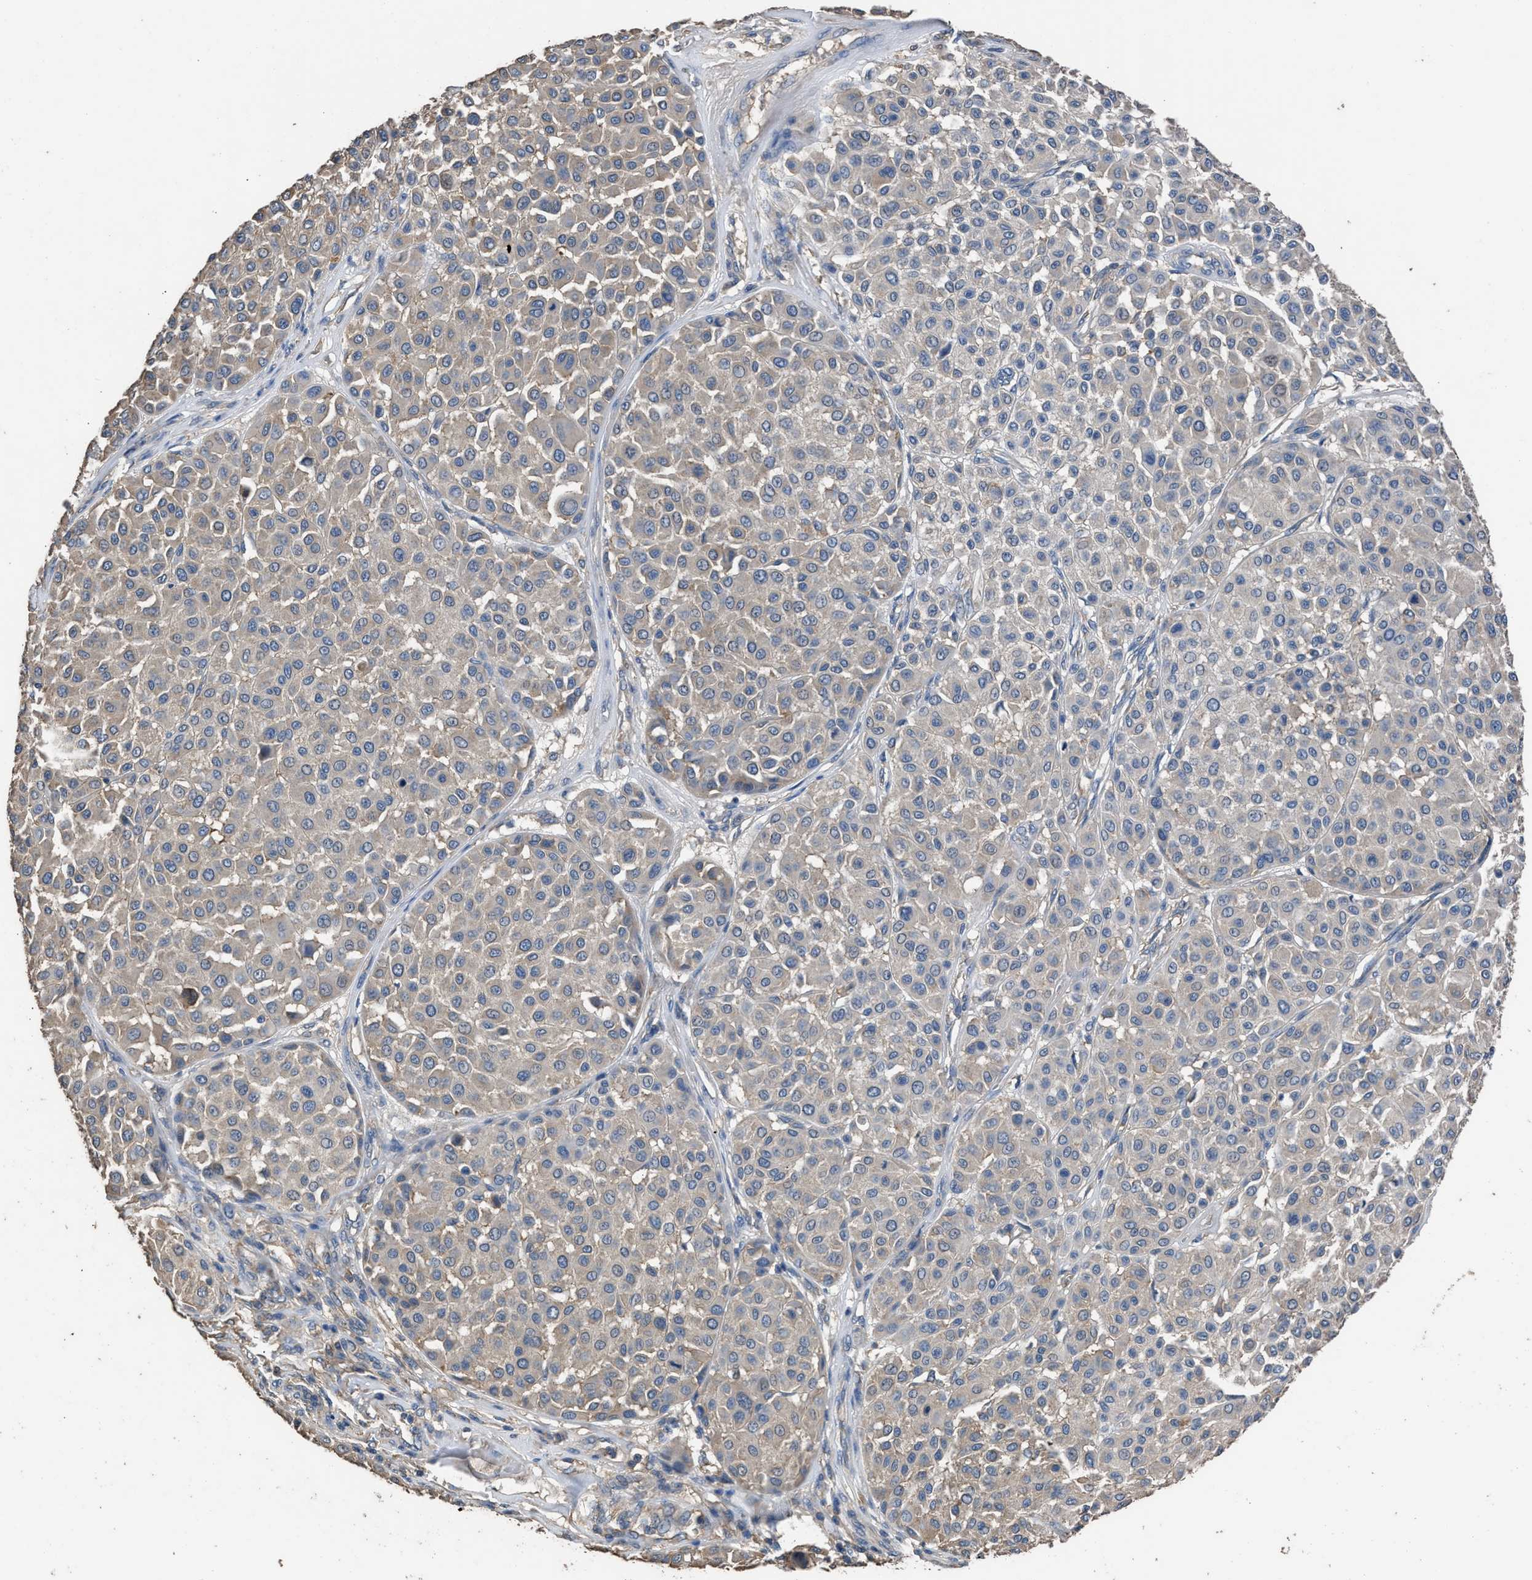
{"staining": {"intensity": "weak", "quantity": "<25%", "location": "cytoplasmic/membranous"}, "tissue": "melanoma", "cell_type": "Tumor cells", "image_type": "cancer", "snomed": [{"axis": "morphology", "description": "Malignant melanoma, Metastatic site"}, {"axis": "topography", "description": "Soft tissue"}], "caption": "DAB (3,3'-diaminobenzidine) immunohistochemical staining of human melanoma reveals no significant positivity in tumor cells.", "gene": "ITSN1", "patient": {"sex": "male", "age": 41}}